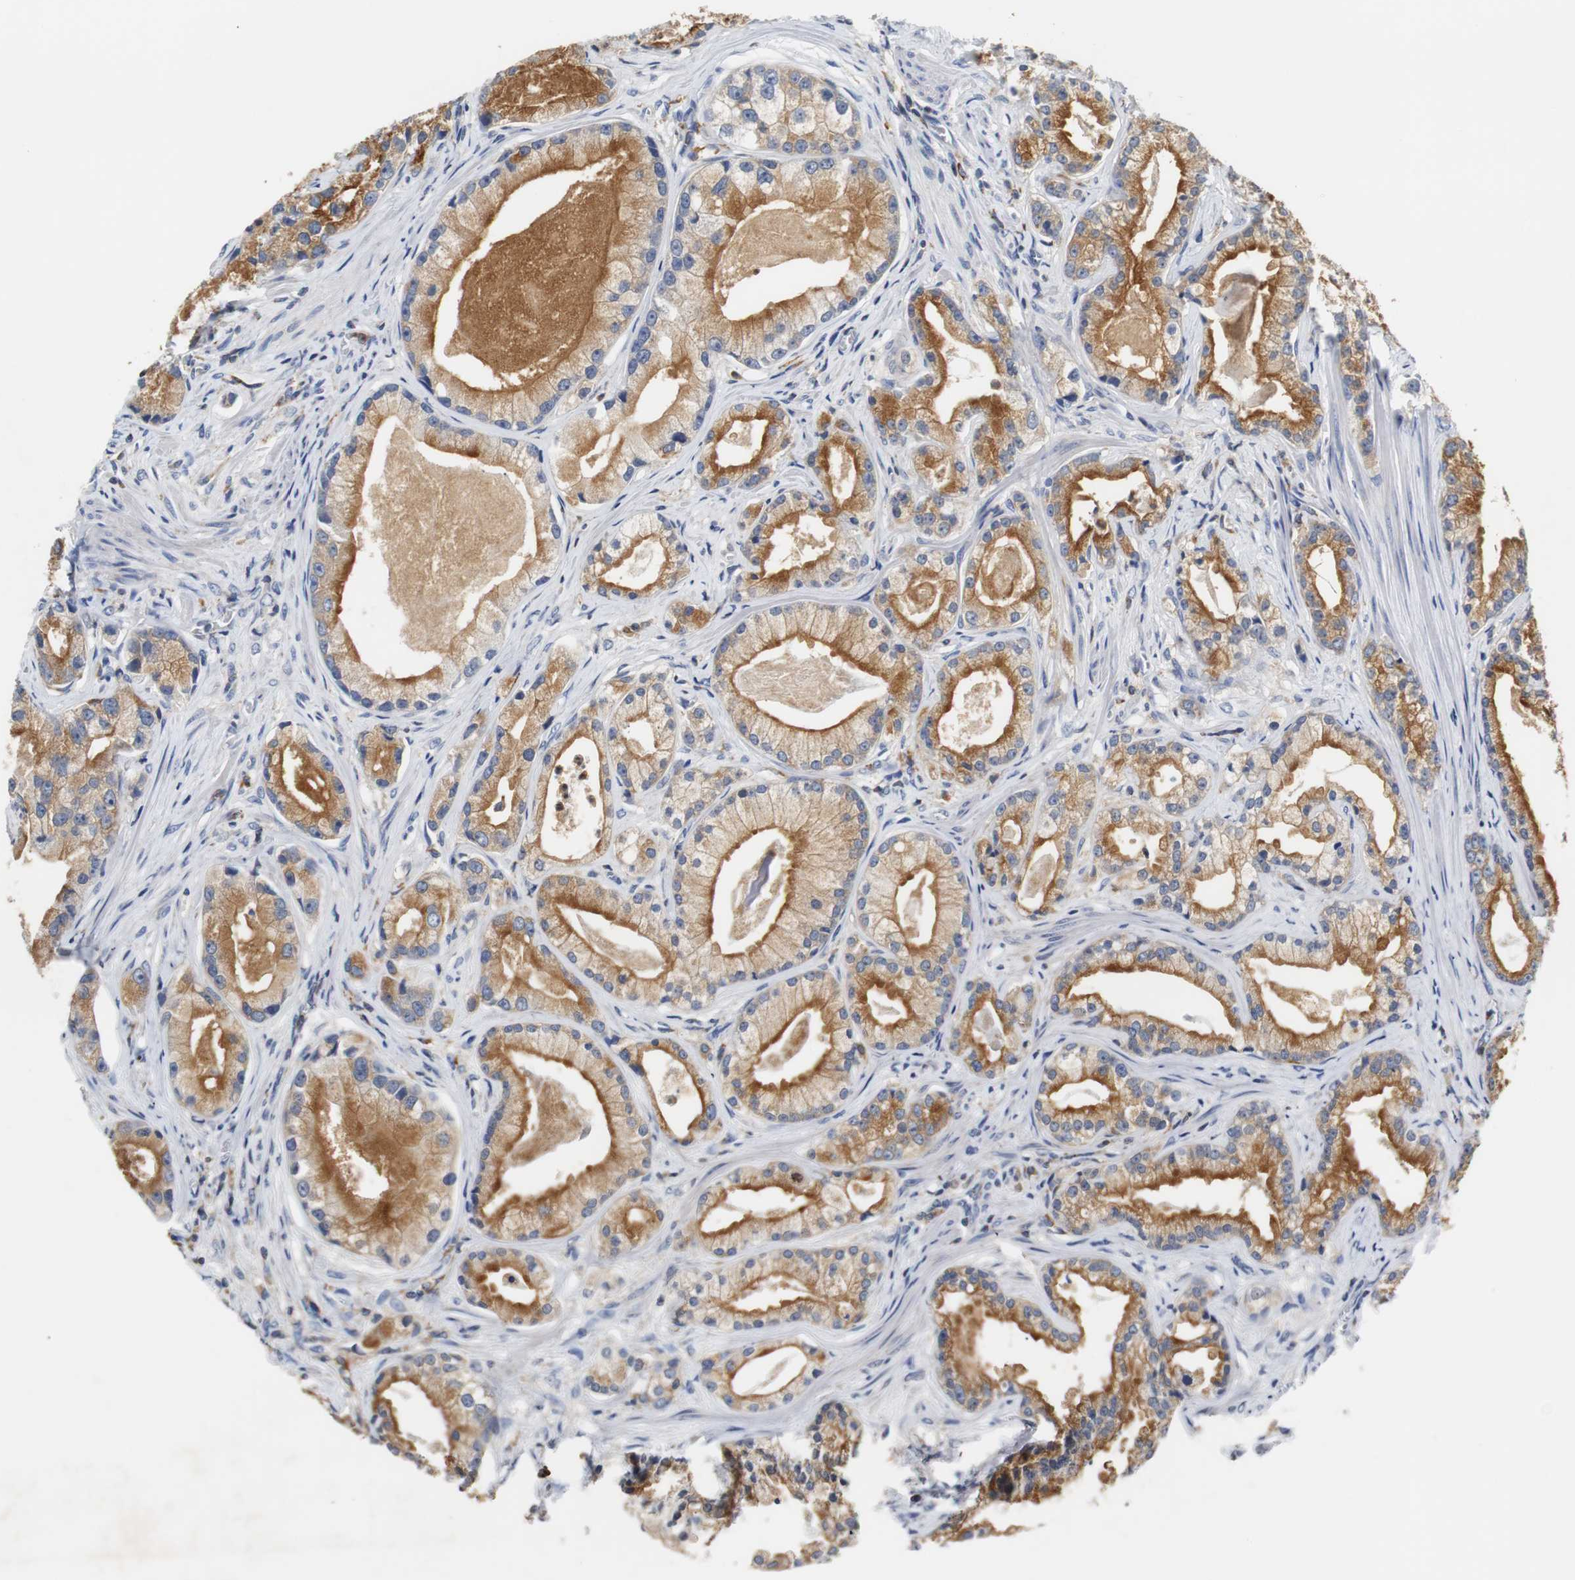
{"staining": {"intensity": "strong", "quantity": ">75%", "location": "cytoplasmic/membranous"}, "tissue": "prostate cancer", "cell_type": "Tumor cells", "image_type": "cancer", "snomed": [{"axis": "morphology", "description": "Adenocarcinoma, Low grade"}, {"axis": "topography", "description": "Prostate"}], "caption": "Prostate cancer (adenocarcinoma (low-grade)) stained for a protein (brown) reveals strong cytoplasmic/membranous positive staining in about >75% of tumor cells.", "gene": "VAMP8", "patient": {"sex": "male", "age": 59}}